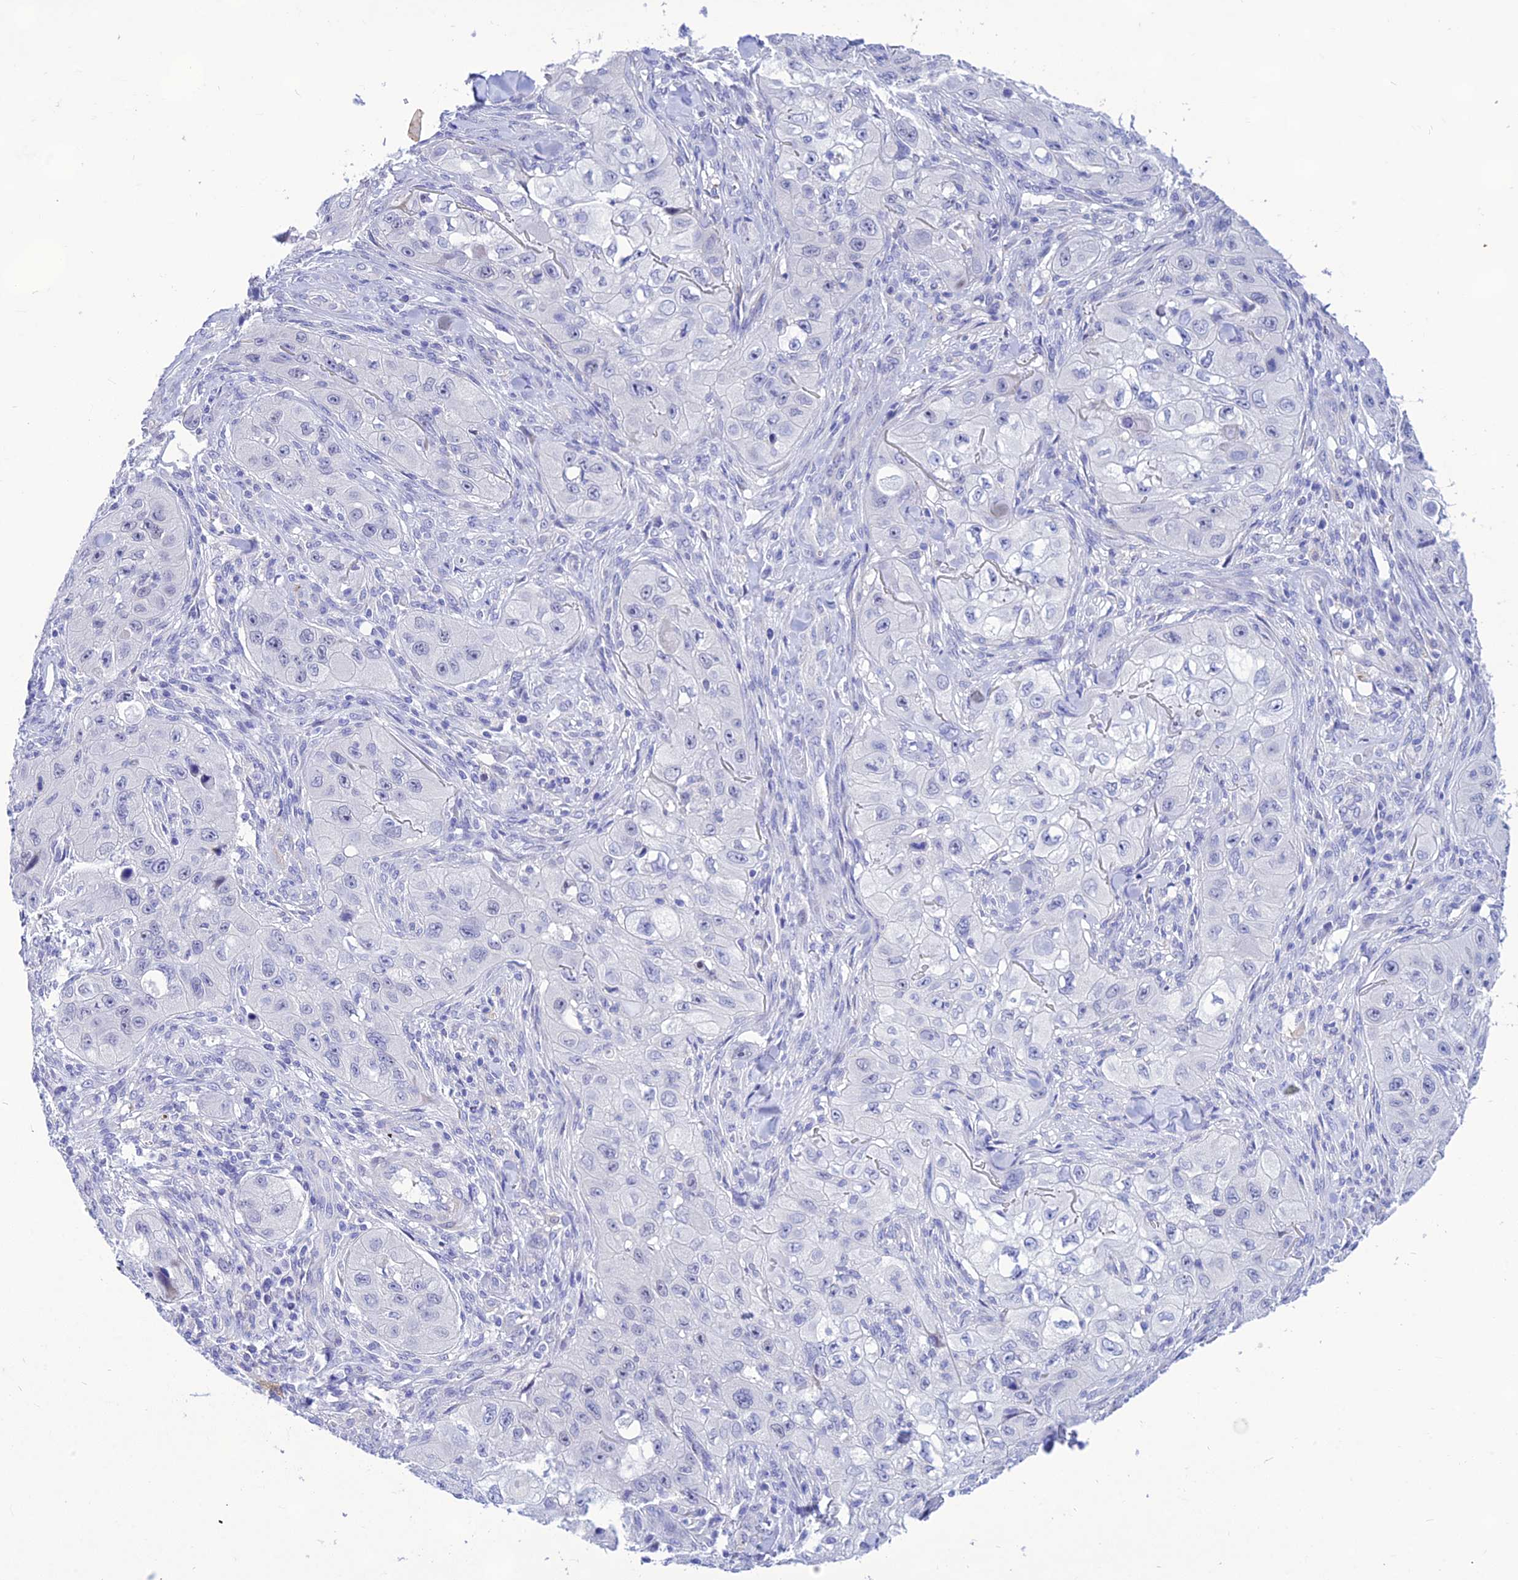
{"staining": {"intensity": "negative", "quantity": "none", "location": "none"}, "tissue": "skin cancer", "cell_type": "Tumor cells", "image_type": "cancer", "snomed": [{"axis": "morphology", "description": "Squamous cell carcinoma, NOS"}, {"axis": "topography", "description": "Skin"}, {"axis": "topography", "description": "Subcutis"}], "caption": "DAB (3,3'-diaminobenzidine) immunohistochemical staining of human skin squamous cell carcinoma shows no significant staining in tumor cells.", "gene": "DEFB107A", "patient": {"sex": "male", "age": 73}}